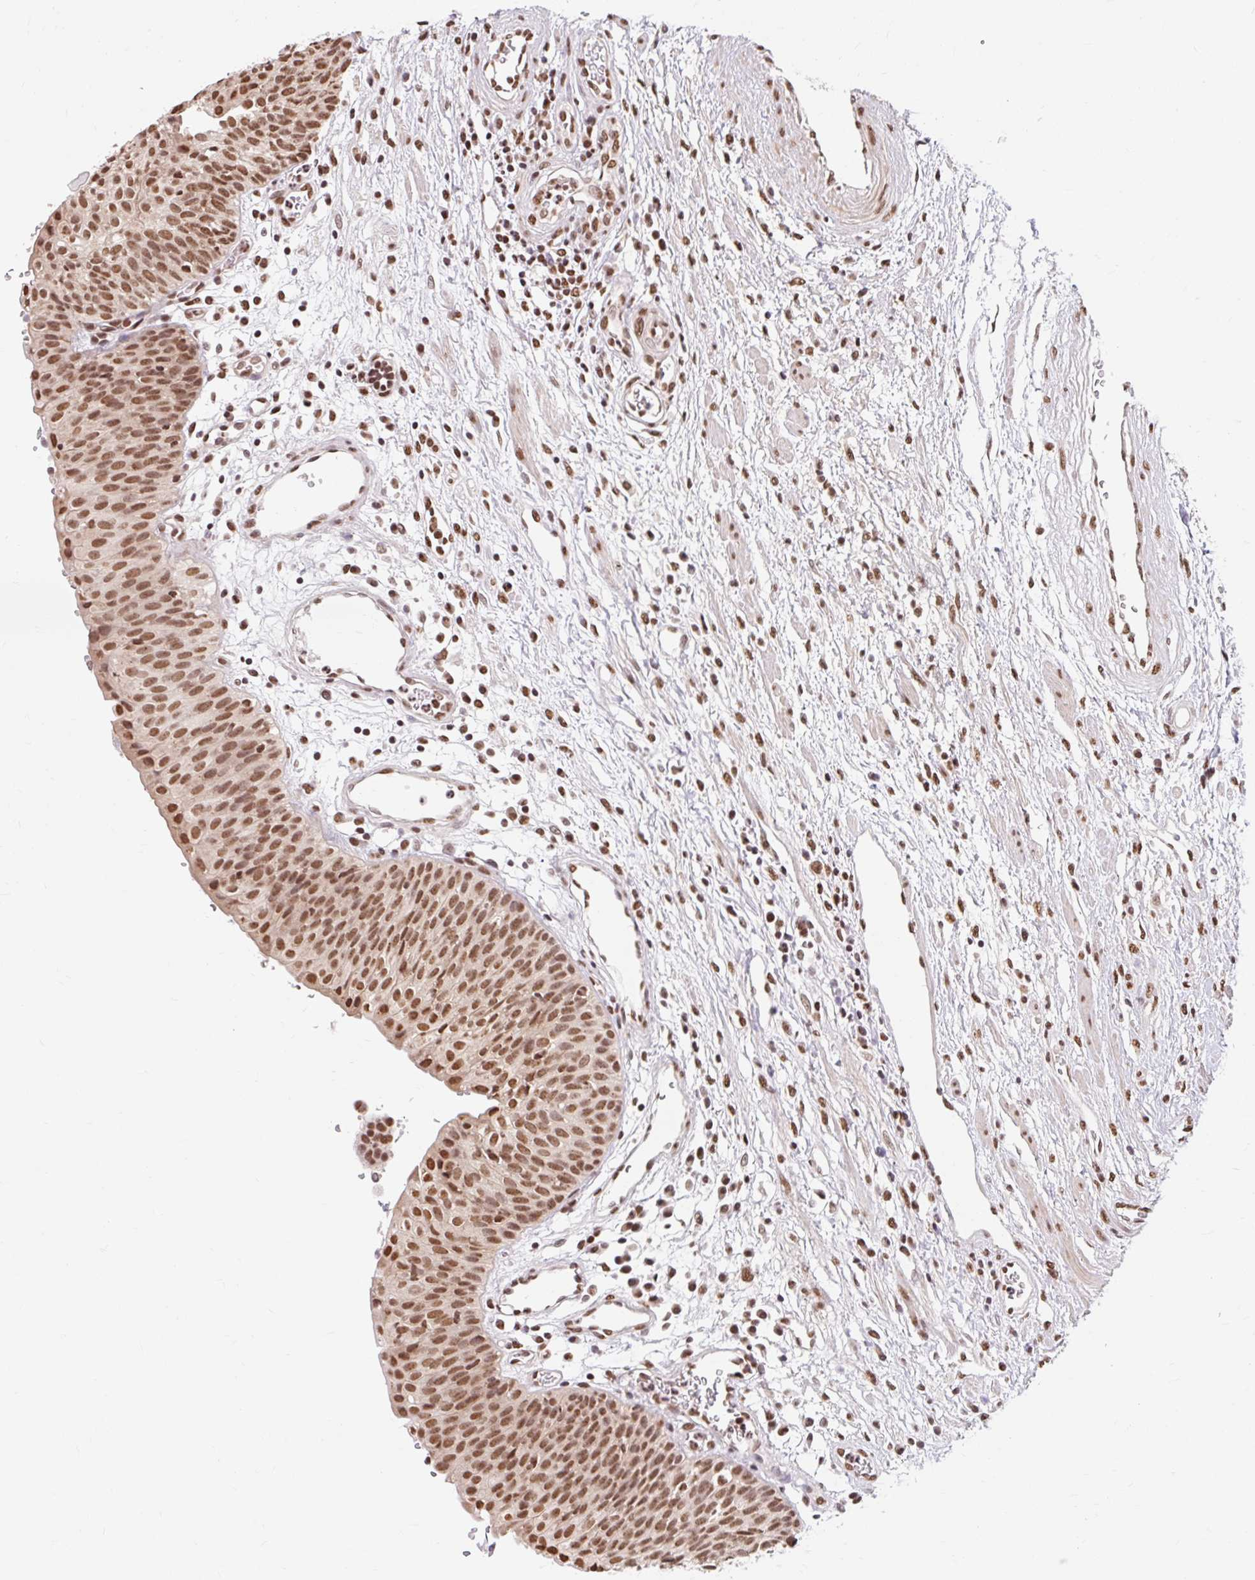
{"staining": {"intensity": "strong", "quantity": ">75%", "location": "nuclear"}, "tissue": "urinary bladder", "cell_type": "Urothelial cells", "image_type": "normal", "snomed": [{"axis": "morphology", "description": "Normal tissue, NOS"}, {"axis": "topography", "description": "Urinary bladder"}], "caption": "This image demonstrates benign urinary bladder stained with immunohistochemistry to label a protein in brown. The nuclear of urothelial cells show strong positivity for the protein. Nuclei are counter-stained blue.", "gene": "BICRA", "patient": {"sex": "male", "age": 55}}